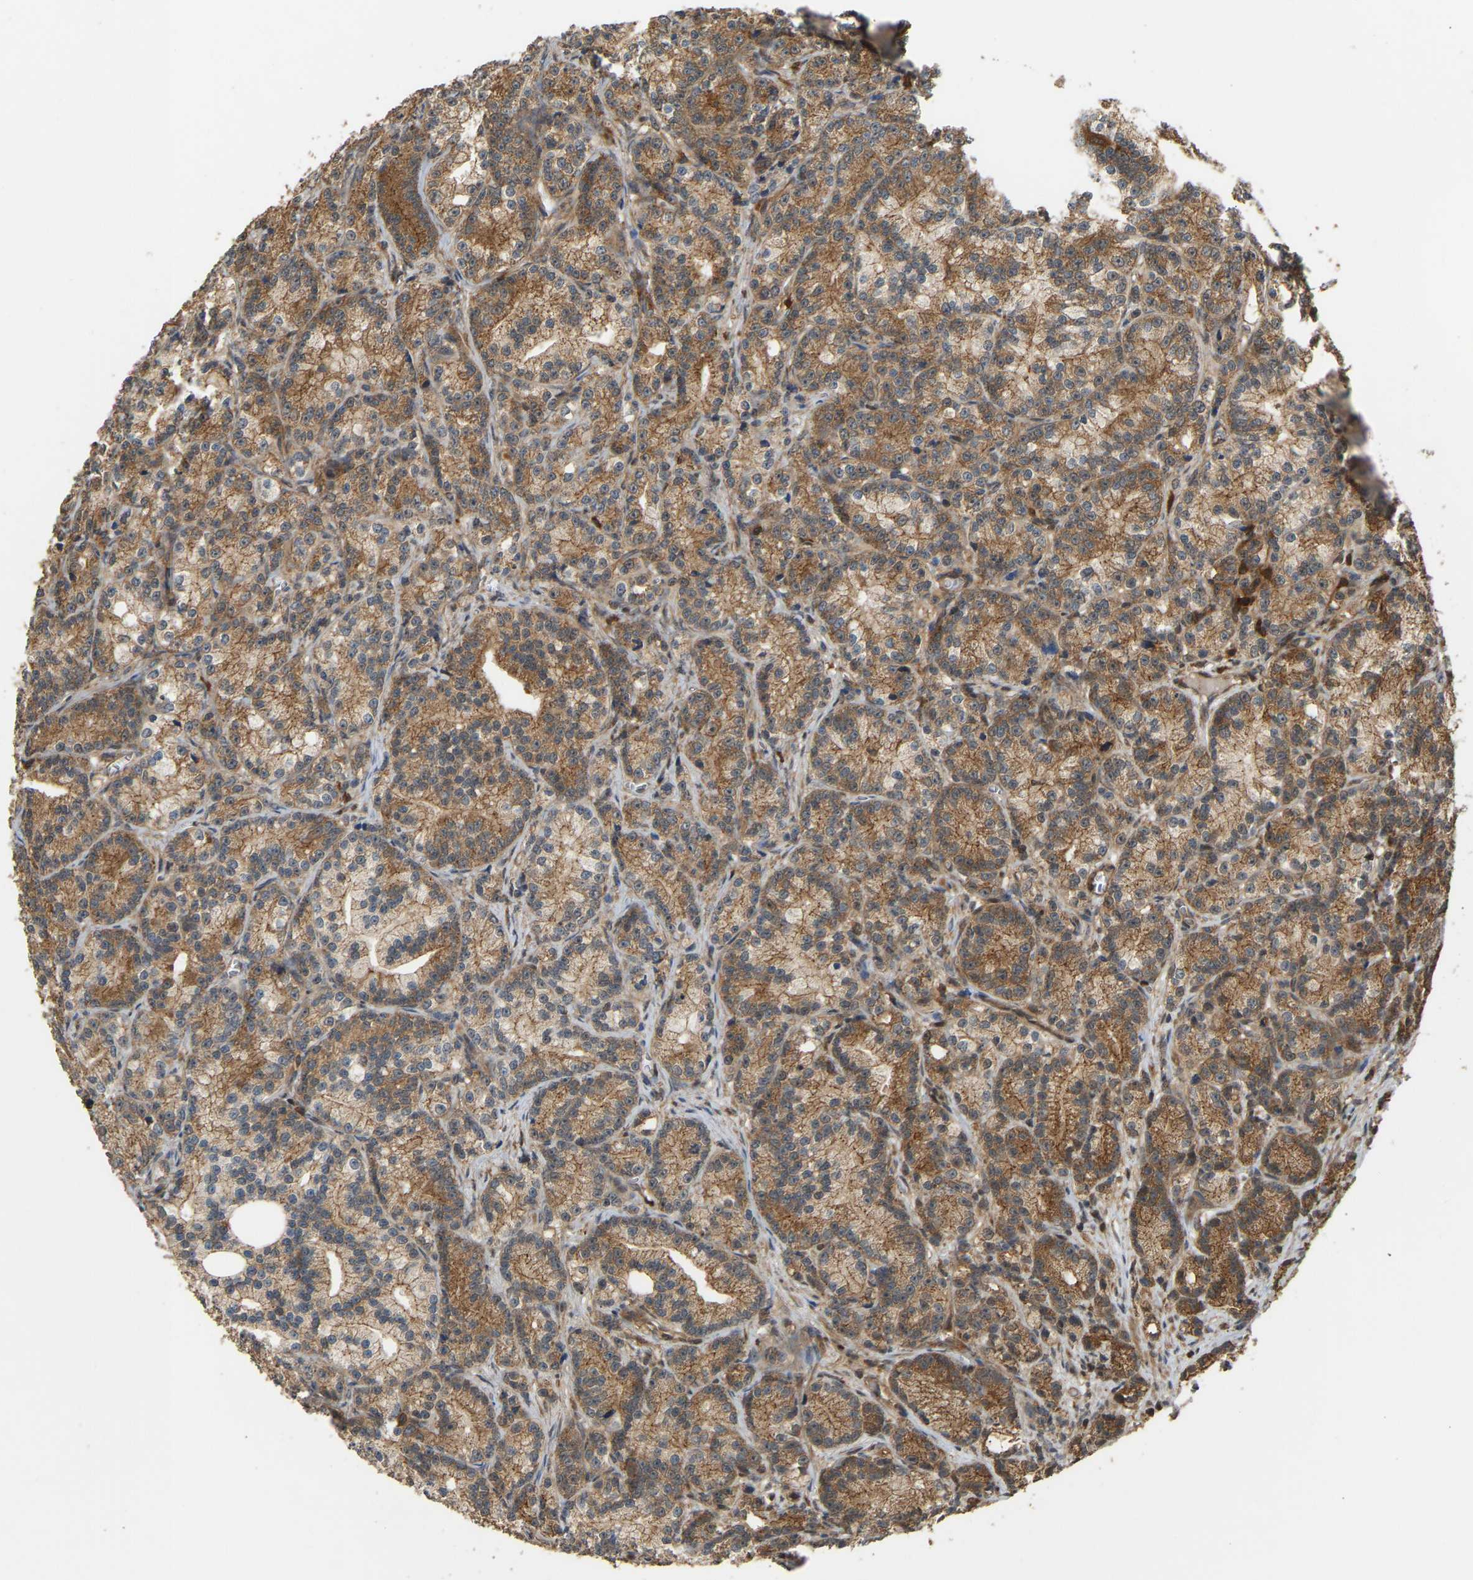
{"staining": {"intensity": "moderate", "quantity": ">75%", "location": "cytoplasmic/membranous"}, "tissue": "prostate cancer", "cell_type": "Tumor cells", "image_type": "cancer", "snomed": [{"axis": "morphology", "description": "Adenocarcinoma, Low grade"}, {"axis": "topography", "description": "Prostate"}], "caption": "About >75% of tumor cells in human prostate cancer display moderate cytoplasmic/membranous protein staining as visualized by brown immunohistochemical staining.", "gene": "GOPC", "patient": {"sex": "male", "age": 89}}